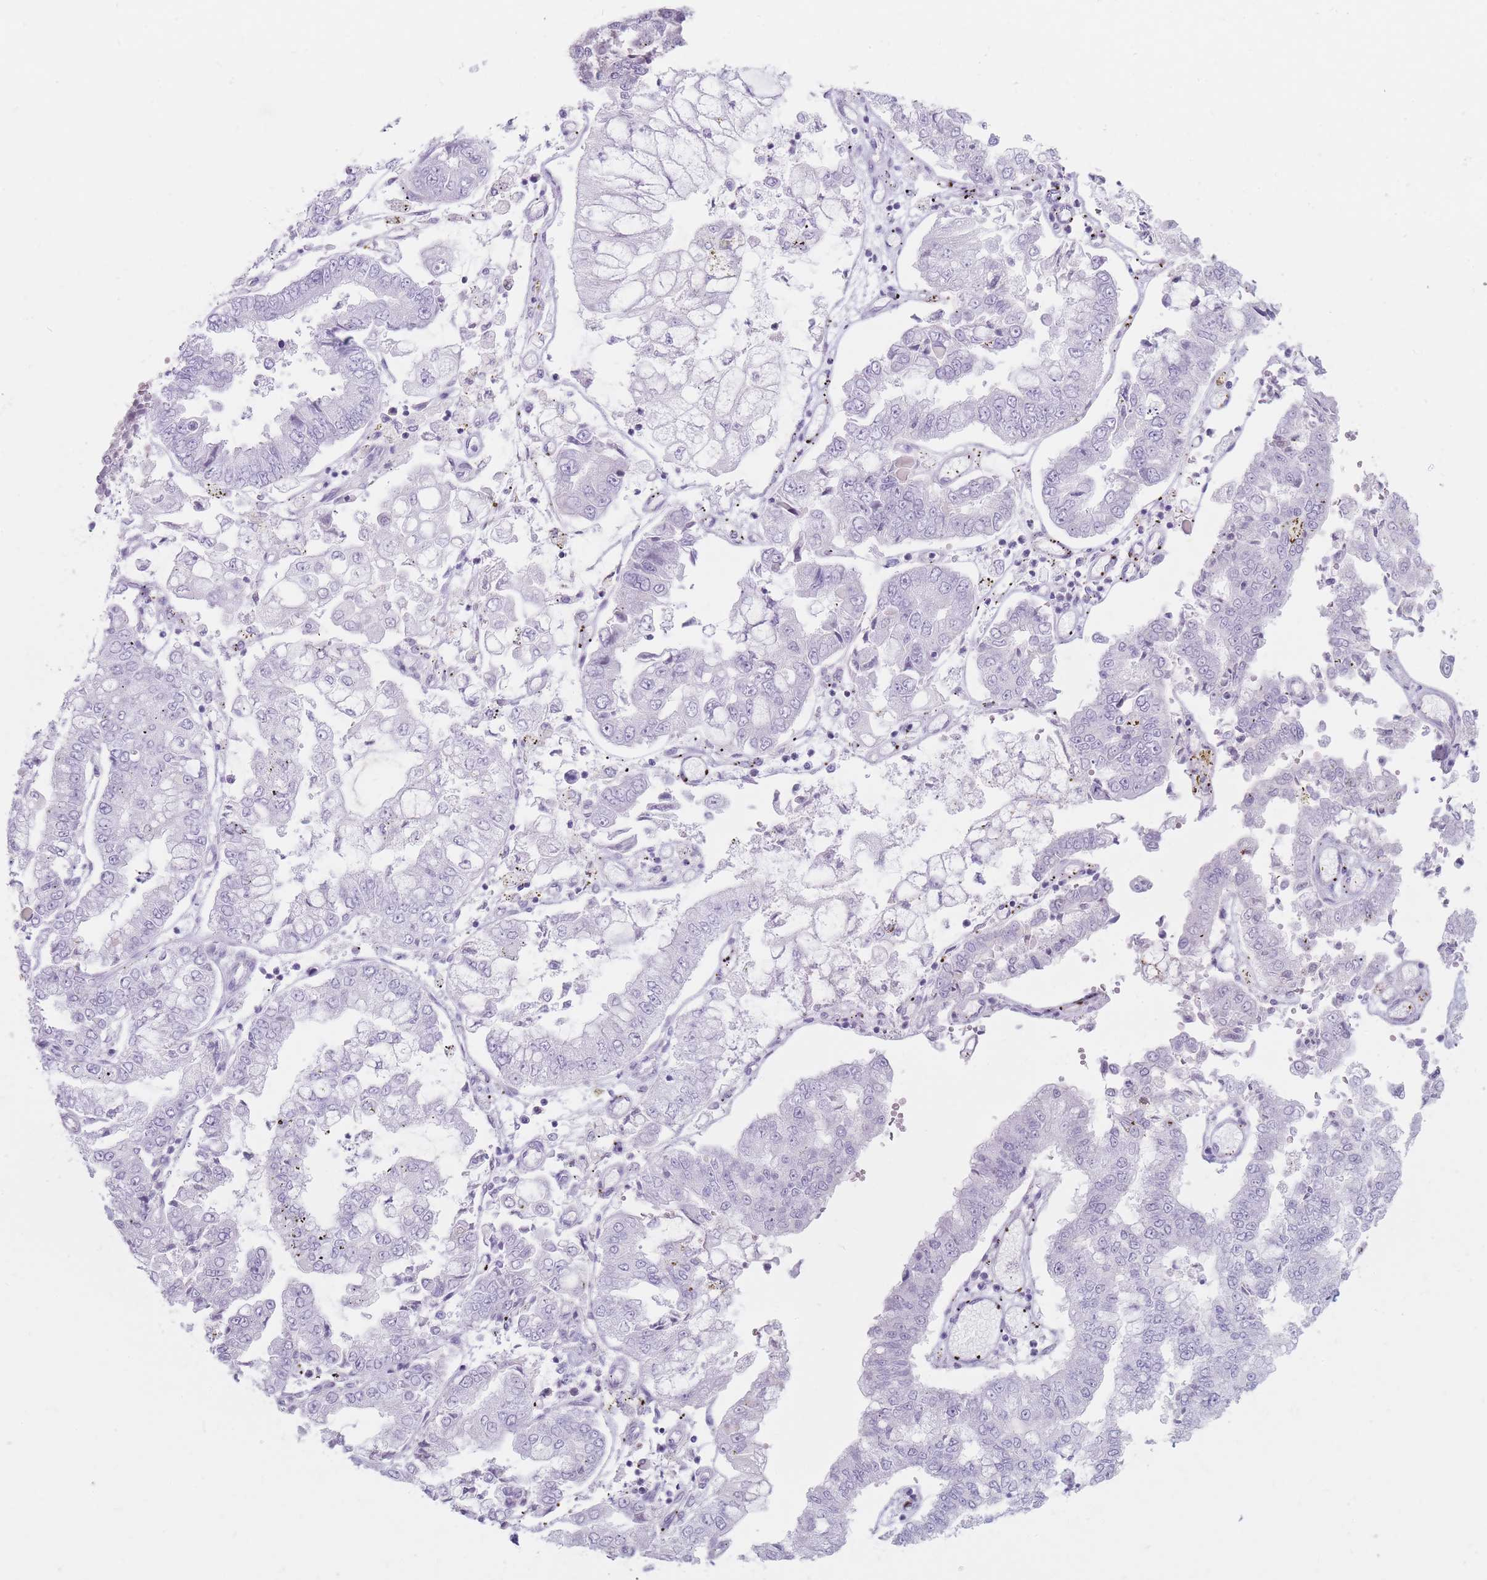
{"staining": {"intensity": "negative", "quantity": "none", "location": "none"}, "tissue": "stomach cancer", "cell_type": "Tumor cells", "image_type": "cancer", "snomed": [{"axis": "morphology", "description": "Adenocarcinoma, NOS"}, {"axis": "topography", "description": "Stomach"}], "caption": "Immunohistochemistry (IHC) of human stomach cancer displays no expression in tumor cells.", "gene": "GPR12", "patient": {"sex": "male", "age": 76}}